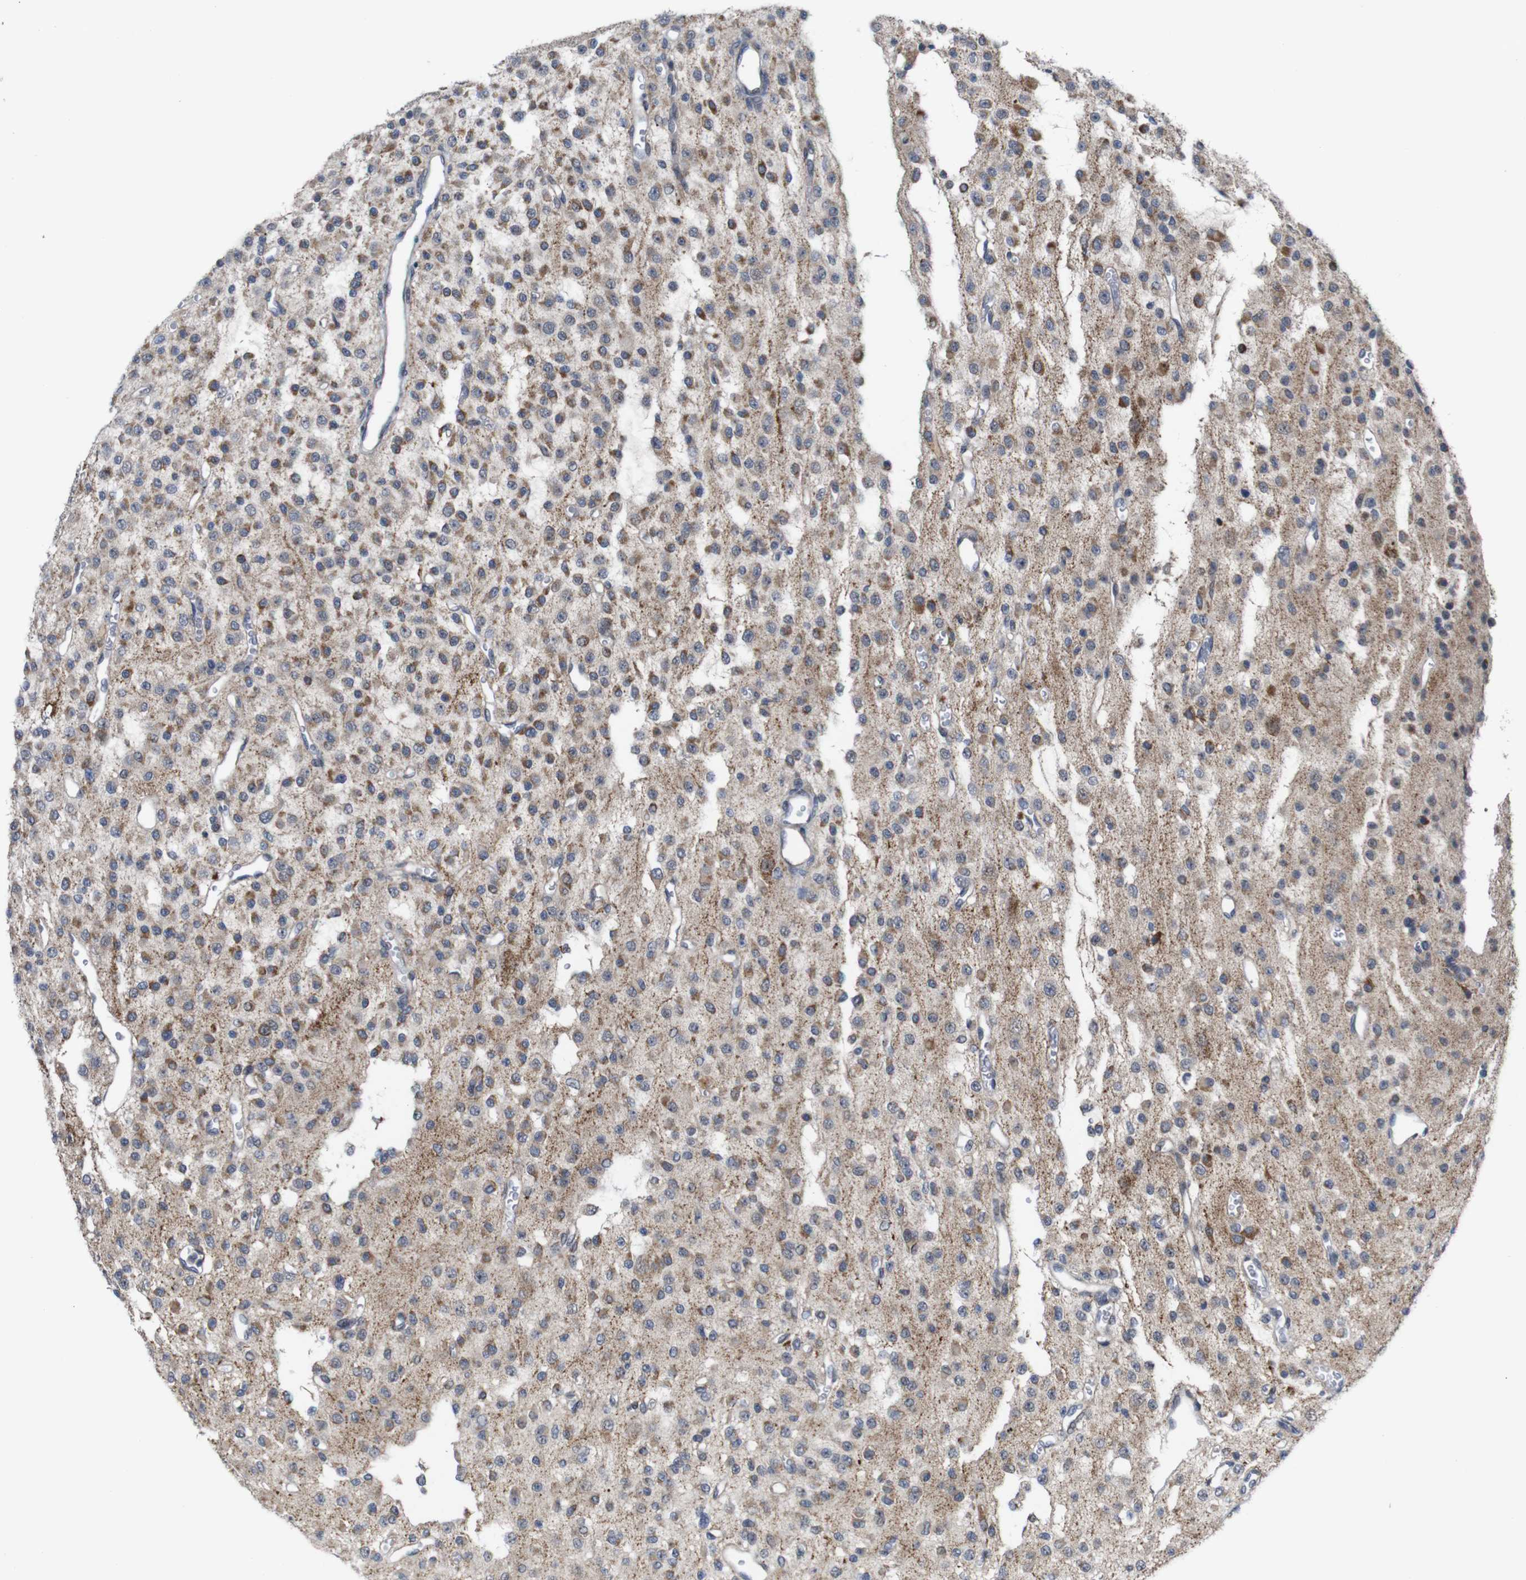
{"staining": {"intensity": "moderate", "quantity": "25%-75%", "location": "cytoplasmic/membranous"}, "tissue": "glioma", "cell_type": "Tumor cells", "image_type": "cancer", "snomed": [{"axis": "morphology", "description": "Glioma, malignant, Low grade"}, {"axis": "topography", "description": "Brain"}], "caption": "Human glioma stained for a protein (brown) reveals moderate cytoplasmic/membranous positive staining in about 25%-75% of tumor cells.", "gene": "ATP7B", "patient": {"sex": "male", "age": 38}}